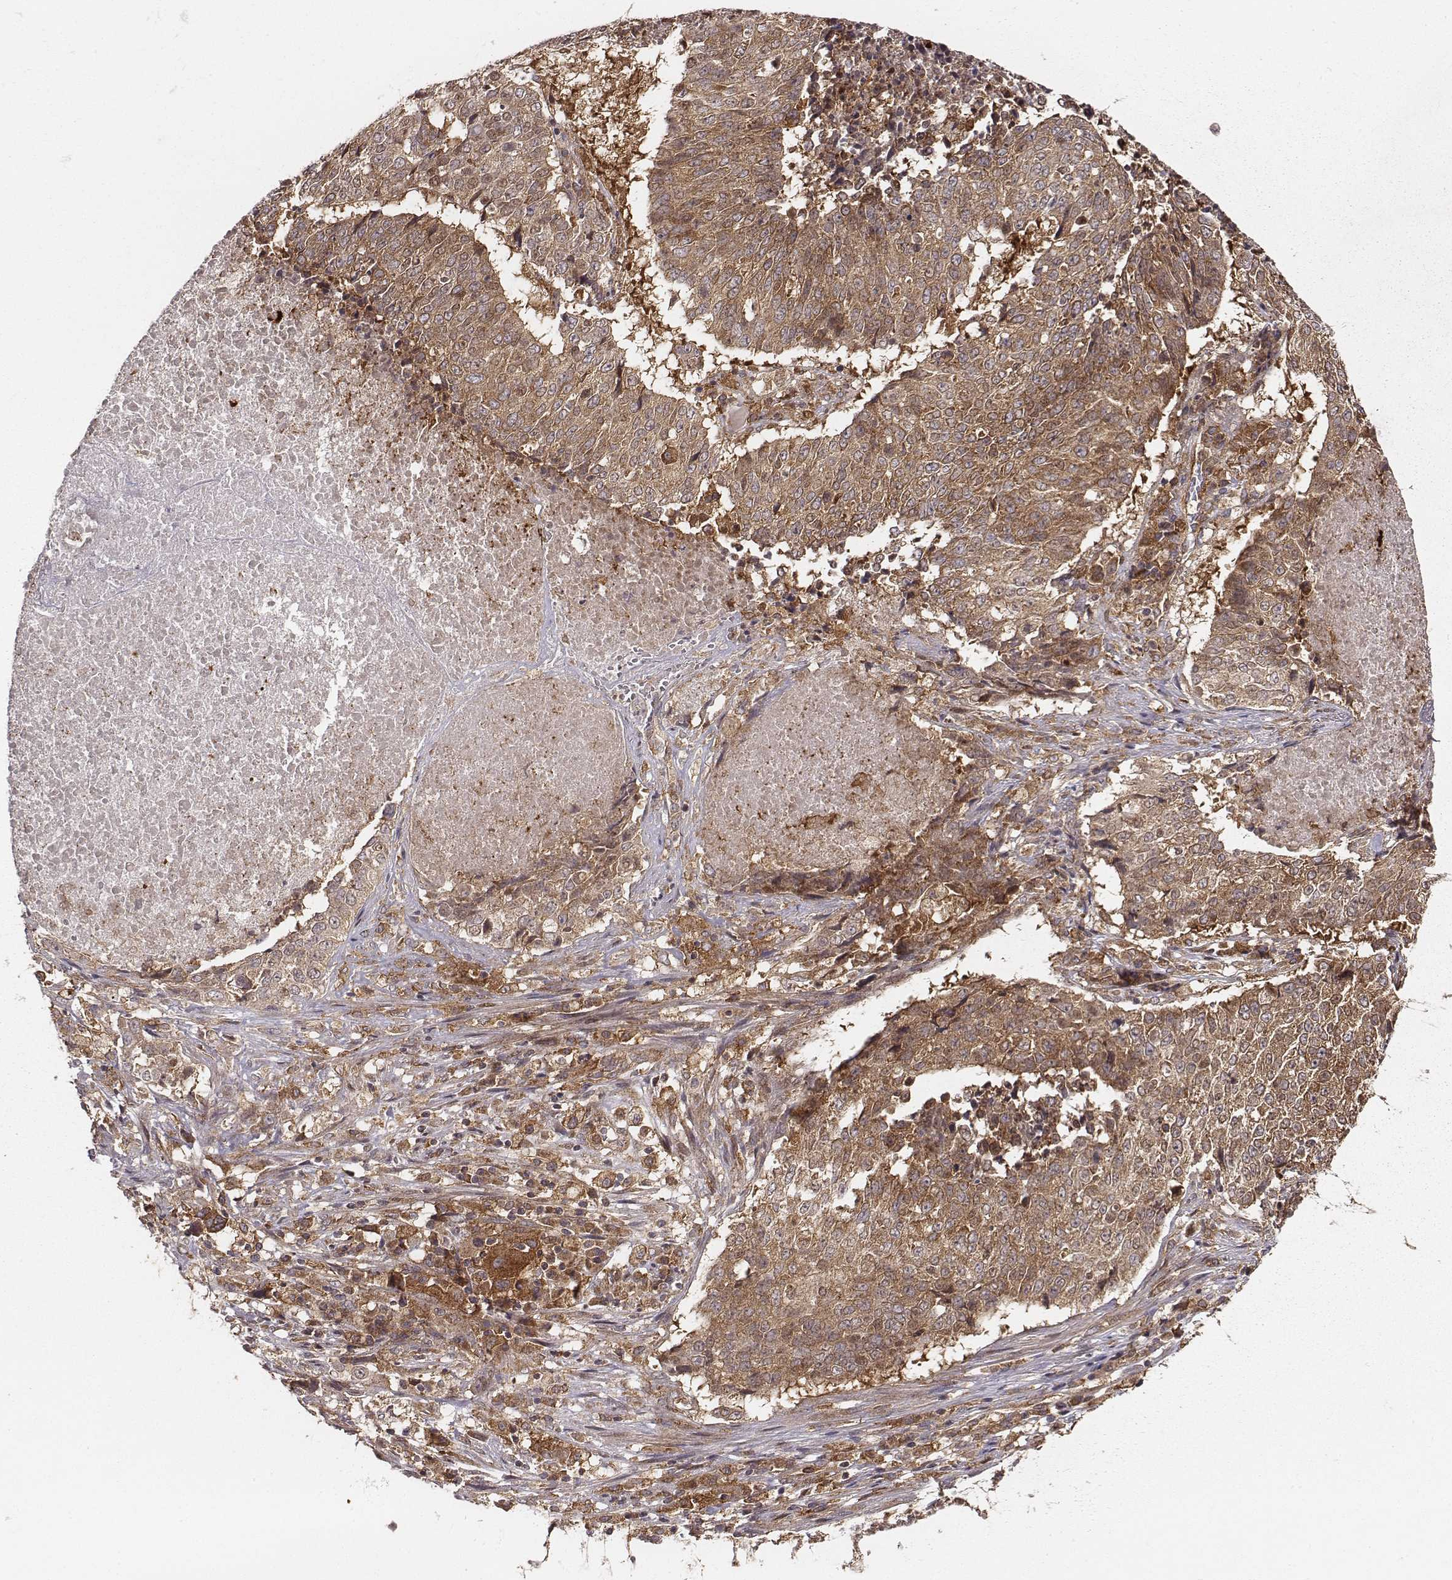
{"staining": {"intensity": "moderate", "quantity": ">75%", "location": "cytoplasmic/membranous"}, "tissue": "lung cancer", "cell_type": "Tumor cells", "image_type": "cancer", "snomed": [{"axis": "morphology", "description": "Normal tissue, NOS"}, {"axis": "morphology", "description": "Squamous cell carcinoma, NOS"}, {"axis": "topography", "description": "Bronchus"}, {"axis": "topography", "description": "Lung"}], "caption": "Lung cancer (squamous cell carcinoma) stained for a protein reveals moderate cytoplasmic/membranous positivity in tumor cells.", "gene": "VPS26A", "patient": {"sex": "male", "age": 64}}